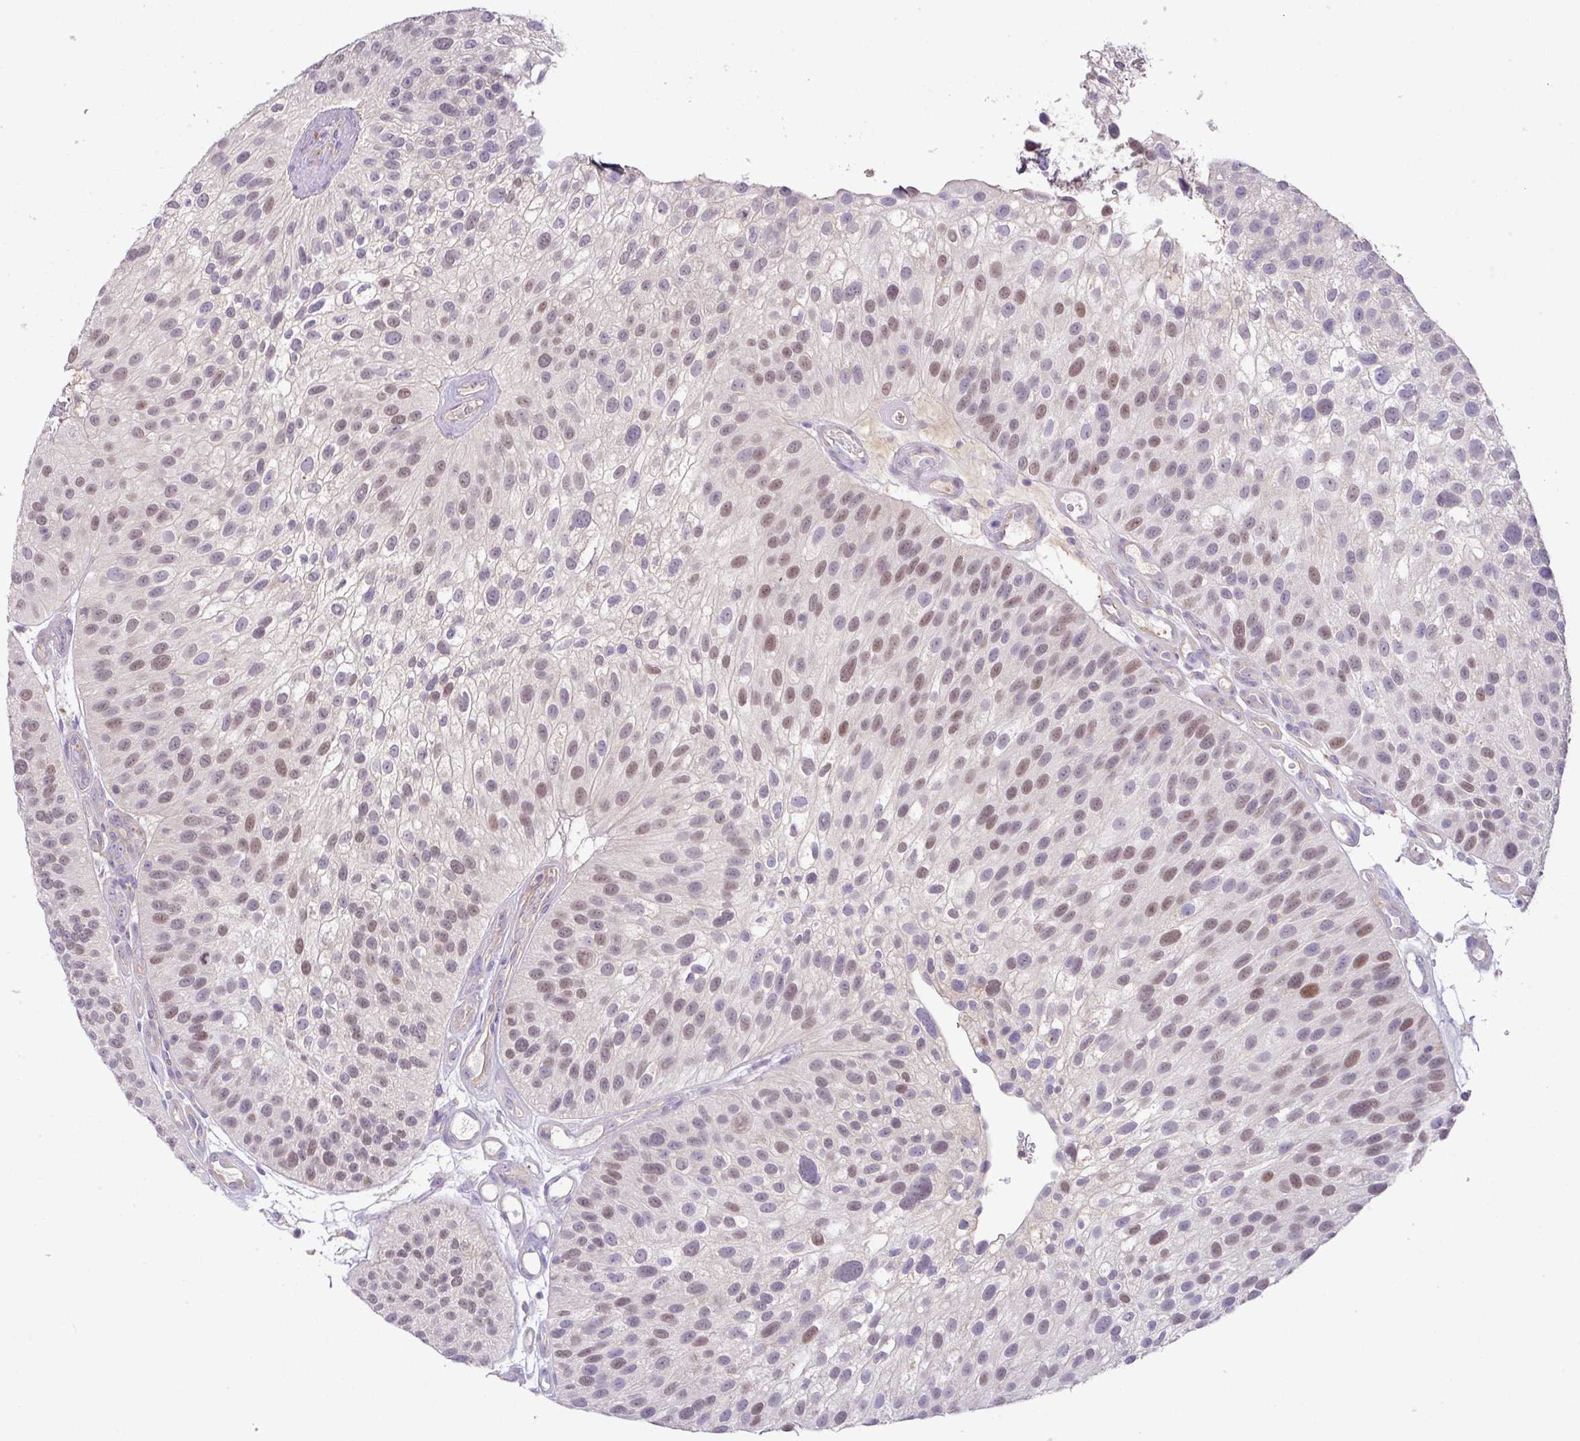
{"staining": {"intensity": "moderate", "quantity": "25%-75%", "location": "nuclear"}, "tissue": "urothelial cancer", "cell_type": "Tumor cells", "image_type": "cancer", "snomed": [{"axis": "morphology", "description": "Urothelial carcinoma, NOS"}, {"axis": "topography", "description": "Urinary bladder"}], "caption": "Immunohistochemistry (IHC) staining of transitional cell carcinoma, which displays medium levels of moderate nuclear staining in approximately 25%-75% of tumor cells indicating moderate nuclear protein expression. The staining was performed using DAB (brown) for protein detection and nuclei were counterstained in hematoxylin (blue).", "gene": "HOXC13", "patient": {"sex": "male", "age": 87}}